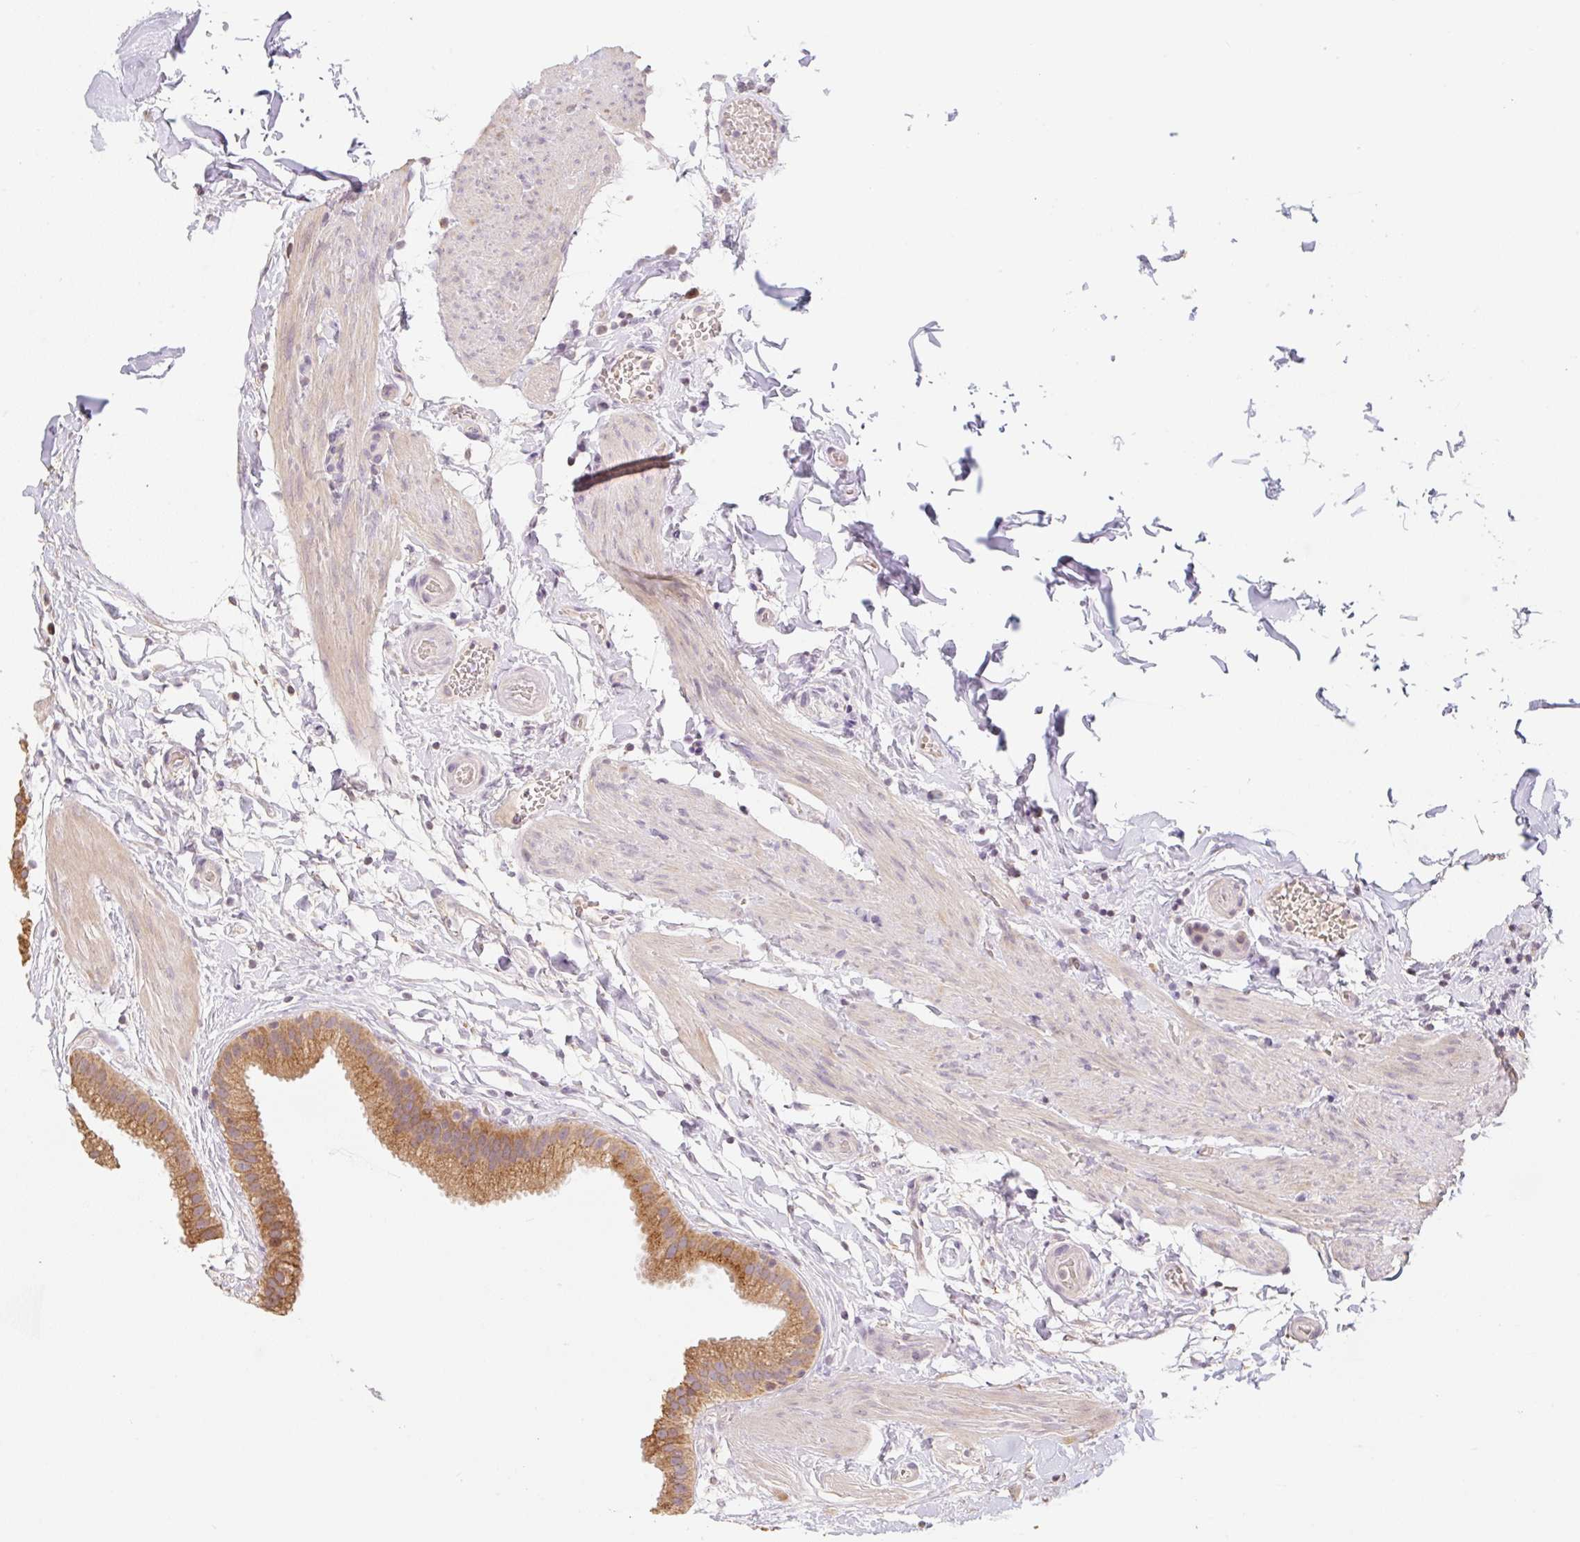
{"staining": {"intensity": "moderate", "quantity": ">75%", "location": "cytoplasmic/membranous"}, "tissue": "gallbladder", "cell_type": "Glandular cells", "image_type": "normal", "snomed": [{"axis": "morphology", "description": "Normal tissue, NOS"}, {"axis": "topography", "description": "Gallbladder"}], "caption": "The micrograph reveals a brown stain indicating the presence of a protein in the cytoplasmic/membranous of glandular cells in gallbladder.", "gene": "MIA2", "patient": {"sex": "female", "age": 63}}